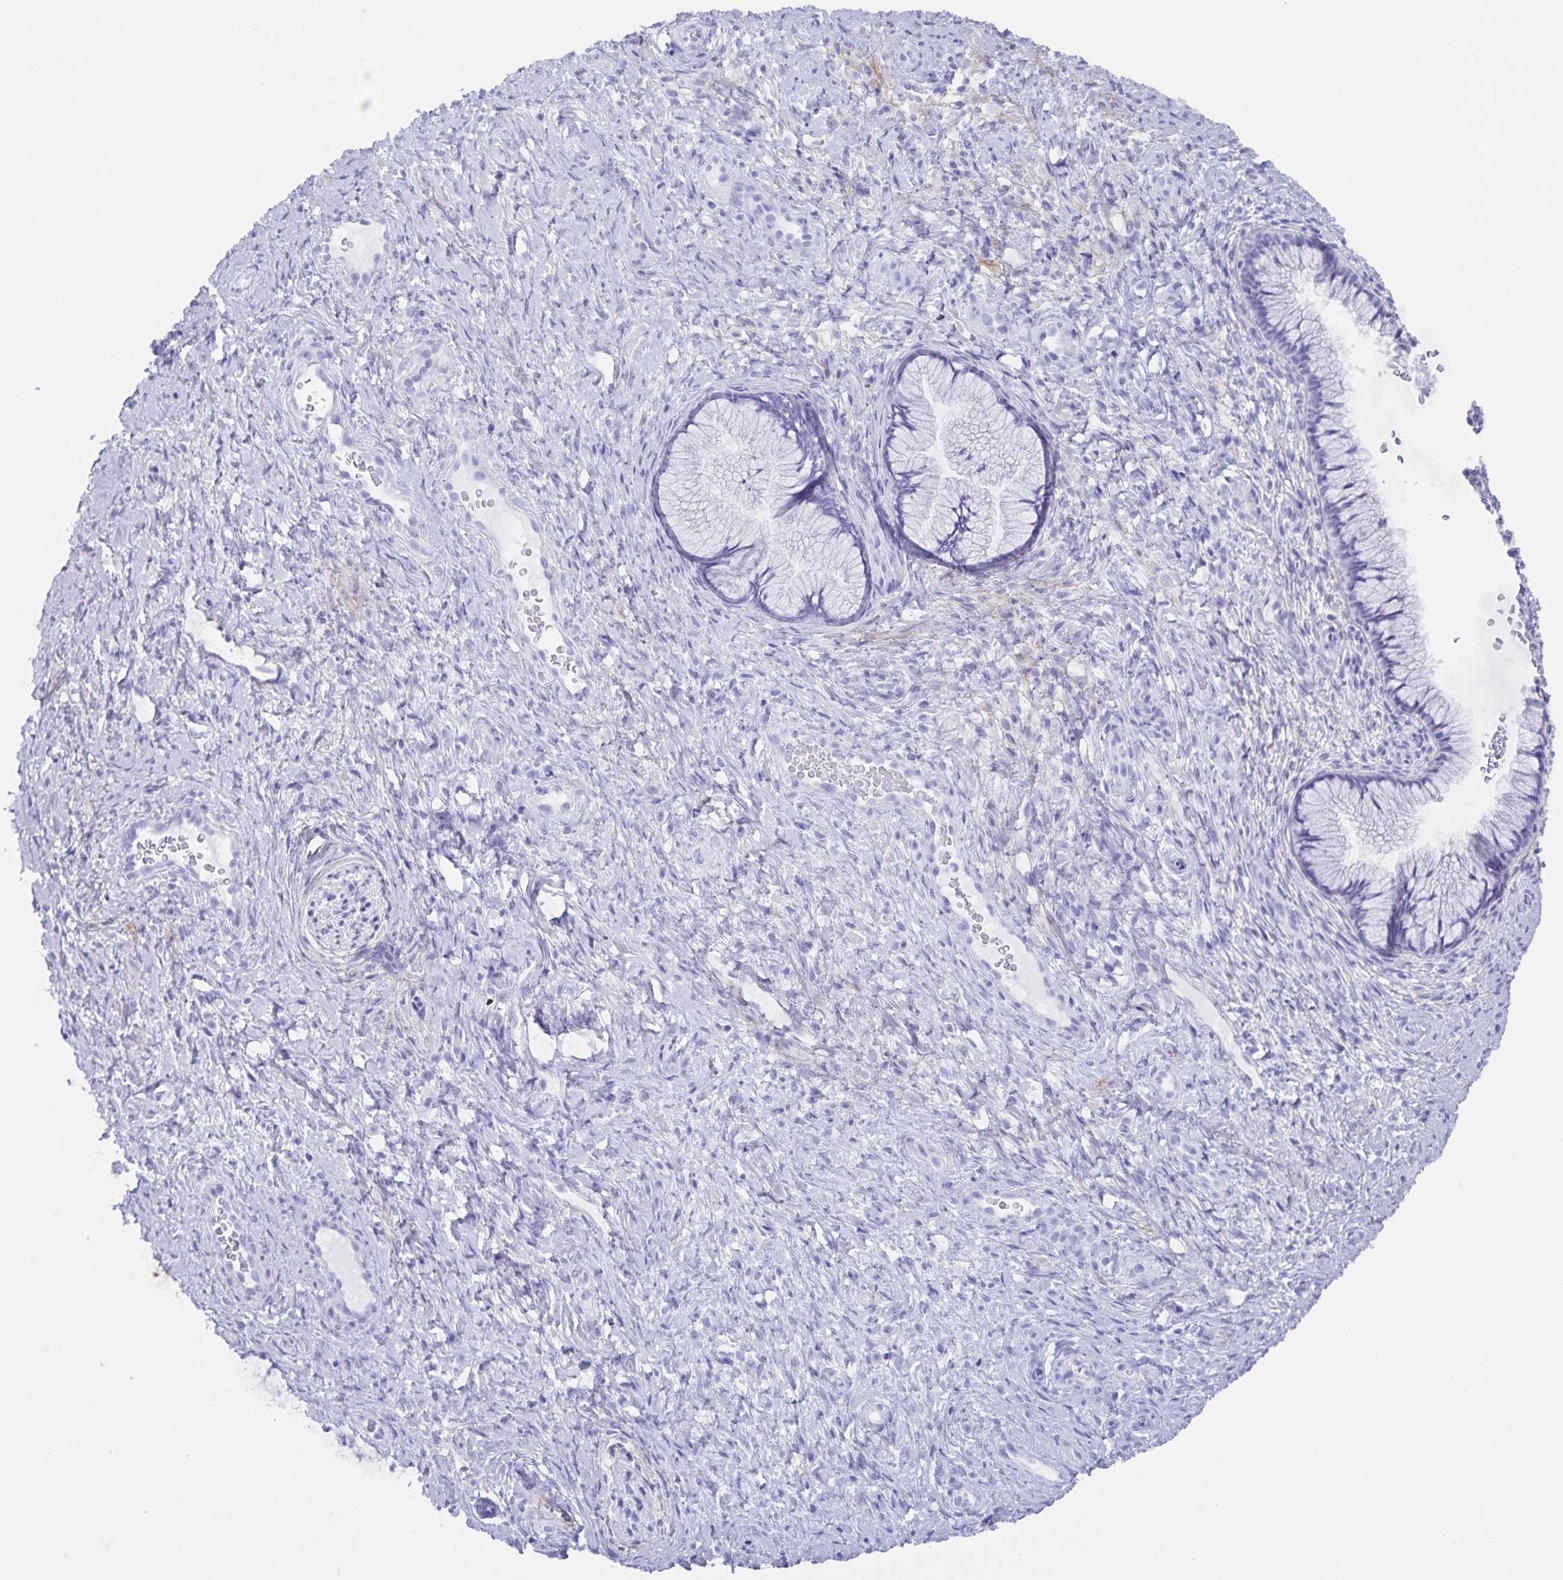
{"staining": {"intensity": "negative", "quantity": "none", "location": "none"}, "tissue": "cervix", "cell_type": "Glandular cells", "image_type": "normal", "snomed": [{"axis": "morphology", "description": "Normal tissue, NOS"}, {"axis": "topography", "description": "Cervix"}], "caption": "High magnification brightfield microscopy of benign cervix stained with DAB (brown) and counterstained with hematoxylin (blue): glandular cells show no significant expression.", "gene": "AQP4", "patient": {"sex": "female", "age": 34}}